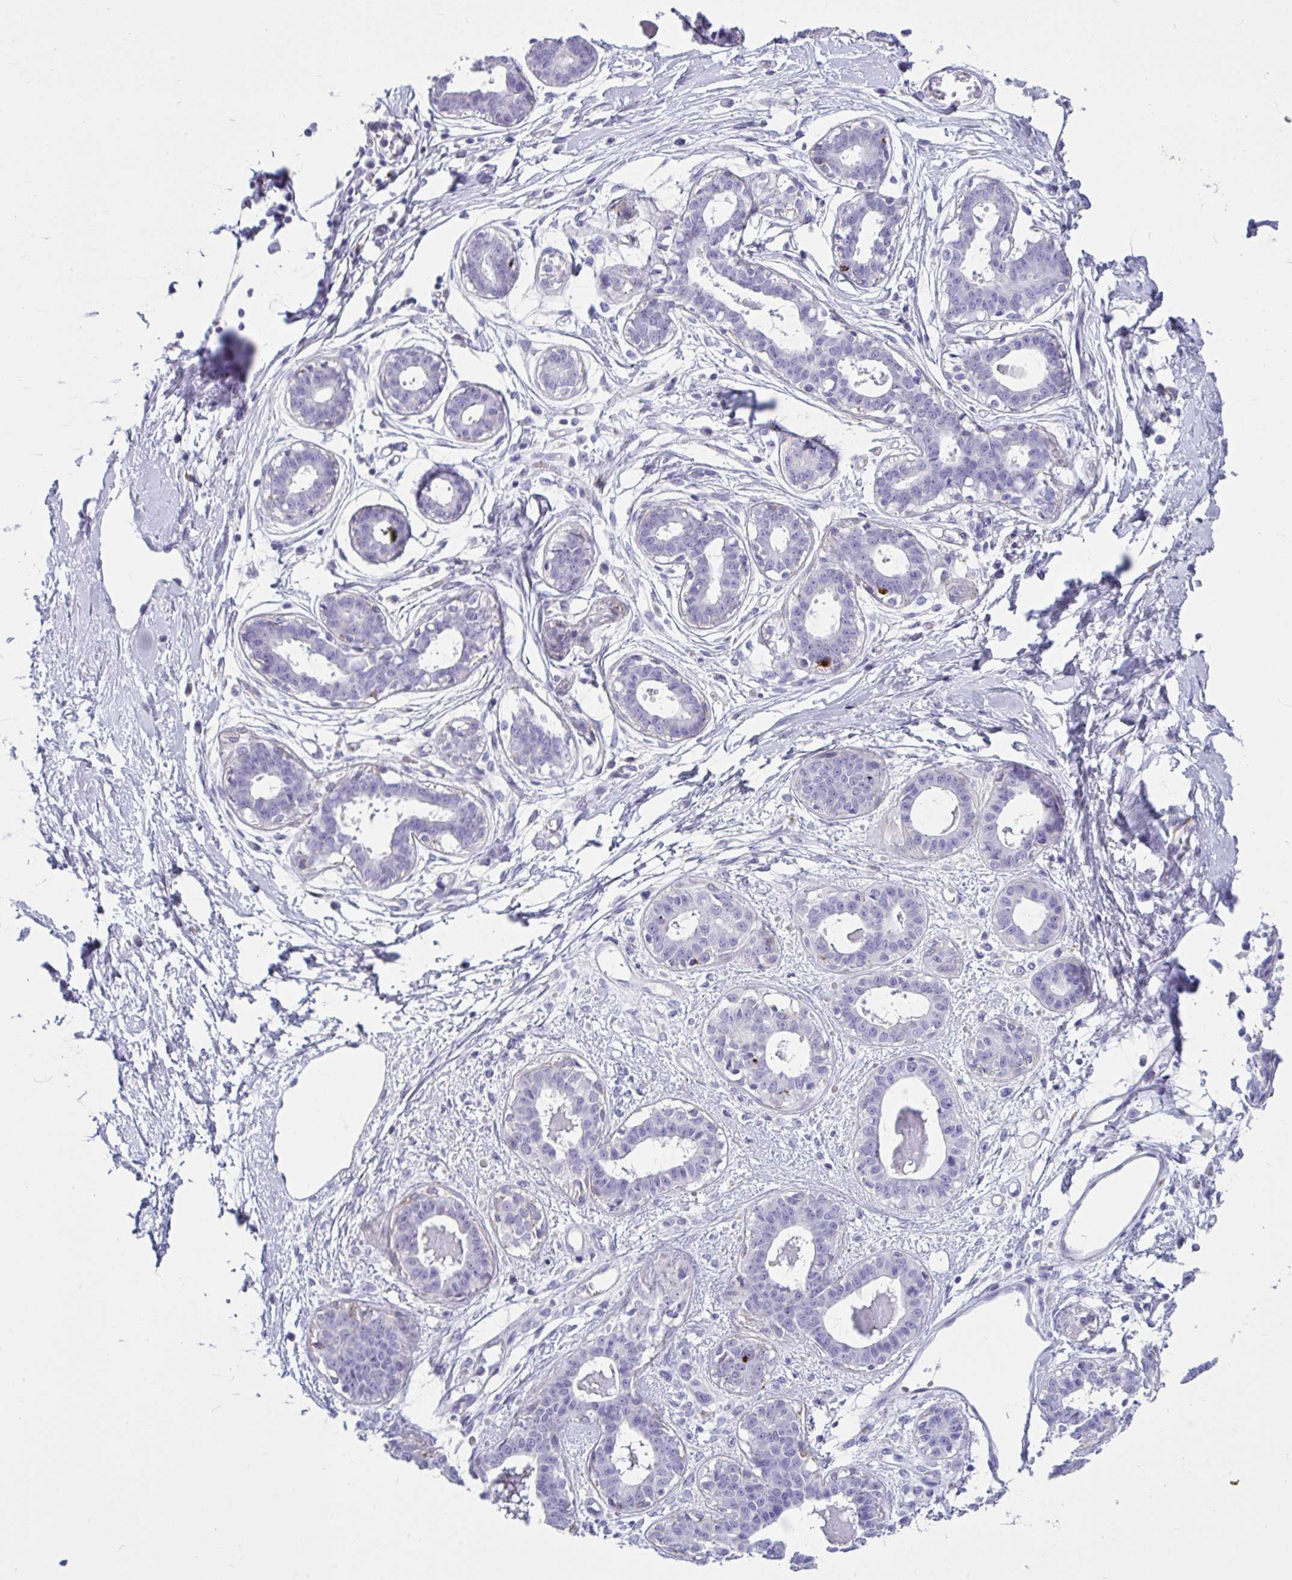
{"staining": {"intensity": "negative", "quantity": "none", "location": "none"}, "tissue": "breast", "cell_type": "Adipocytes", "image_type": "normal", "snomed": [{"axis": "morphology", "description": "Normal tissue, NOS"}, {"axis": "topography", "description": "Breast"}], "caption": "High power microscopy photomicrograph of an IHC photomicrograph of unremarkable breast, revealing no significant positivity in adipocytes. The staining is performed using DAB brown chromogen with nuclei counter-stained in using hematoxylin.", "gene": "CTSZ", "patient": {"sex": "female", "age": 45}}